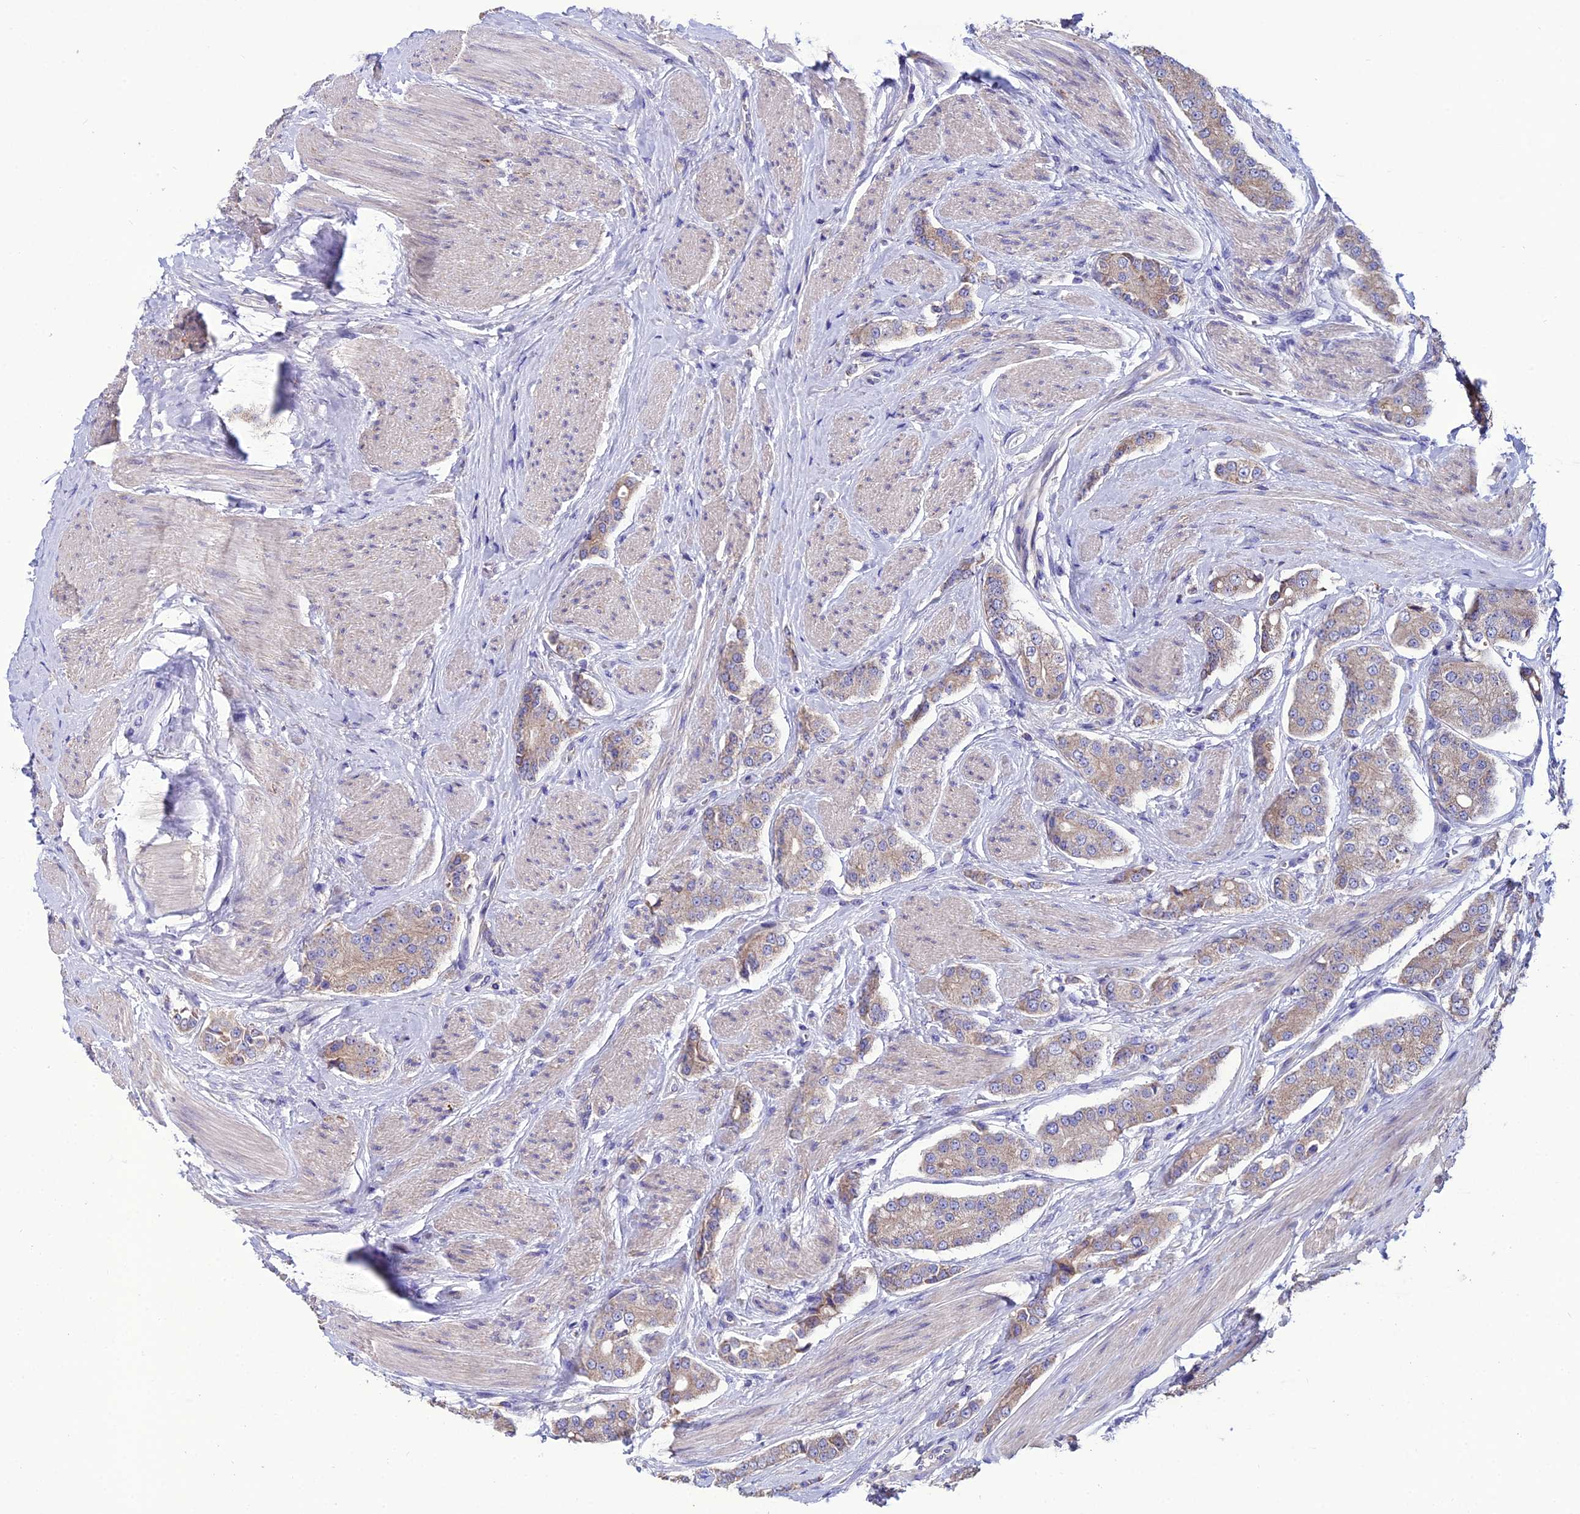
{"staining": {"intensity": "moderate", "quantity": "25%-75%", "location": "cytoplasmic/membranous"}, "tissue": "prostate cancer", "cell_type": "Tumor cells", "image_type": "cancer", "snomed": [{"axis": "morphology", "description": "Adenocarcinoma, High grade"}, {"axis": "topography", "description": "Prostate"}], "caption": "Human prostate adenocarcinoma (high-grade) stained with a protein marker shows moderate staining in tumor cells.", "gene": "HOGA1", "patient": {"sex": "male", "age": 71}}